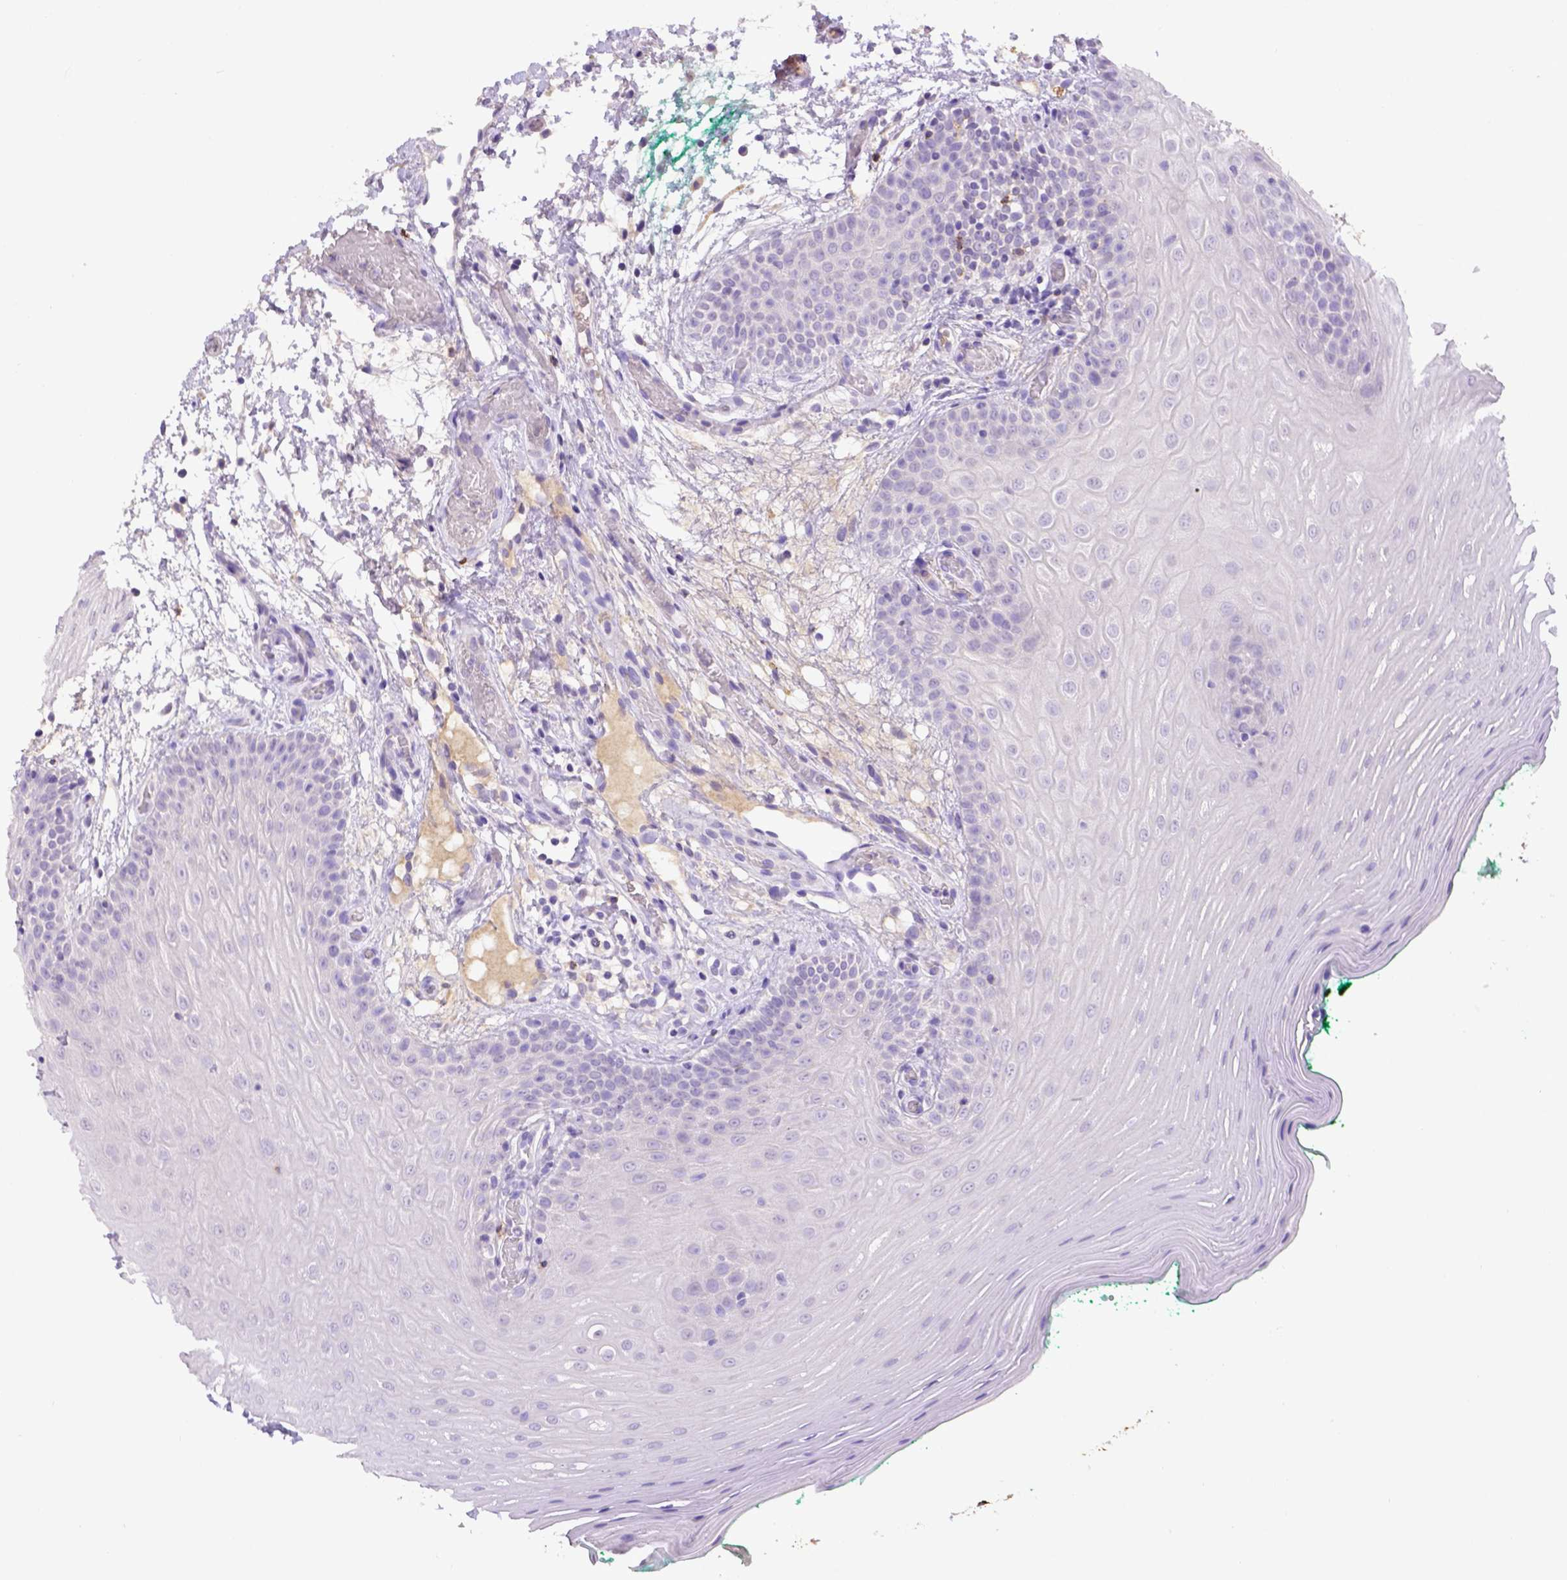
{"staining": {"intensity": "negative", "quantity": "none", "location": "none"}, "tissue": "oral mucosa", "cell_type": "Squamous epithelial cells", "image_type": "normal", "snomed": [{"axis": "morphology", "description": "Normal tissue, NOS"}, {"axis": "morphology", "description": "Squamous cell carcinoma, NOS"}, {"axis": "topography", "description": "Oral tissue"}, {"axis": "topography", "description": "Head-Neck"}], "caption": "Immunohistochemical staining of normal human oral mucosa demonstrates no significant positivity in squamous epithelial cells.", "gene": "B3GAT1", "patient": {"sex": "male", "age": 78}}